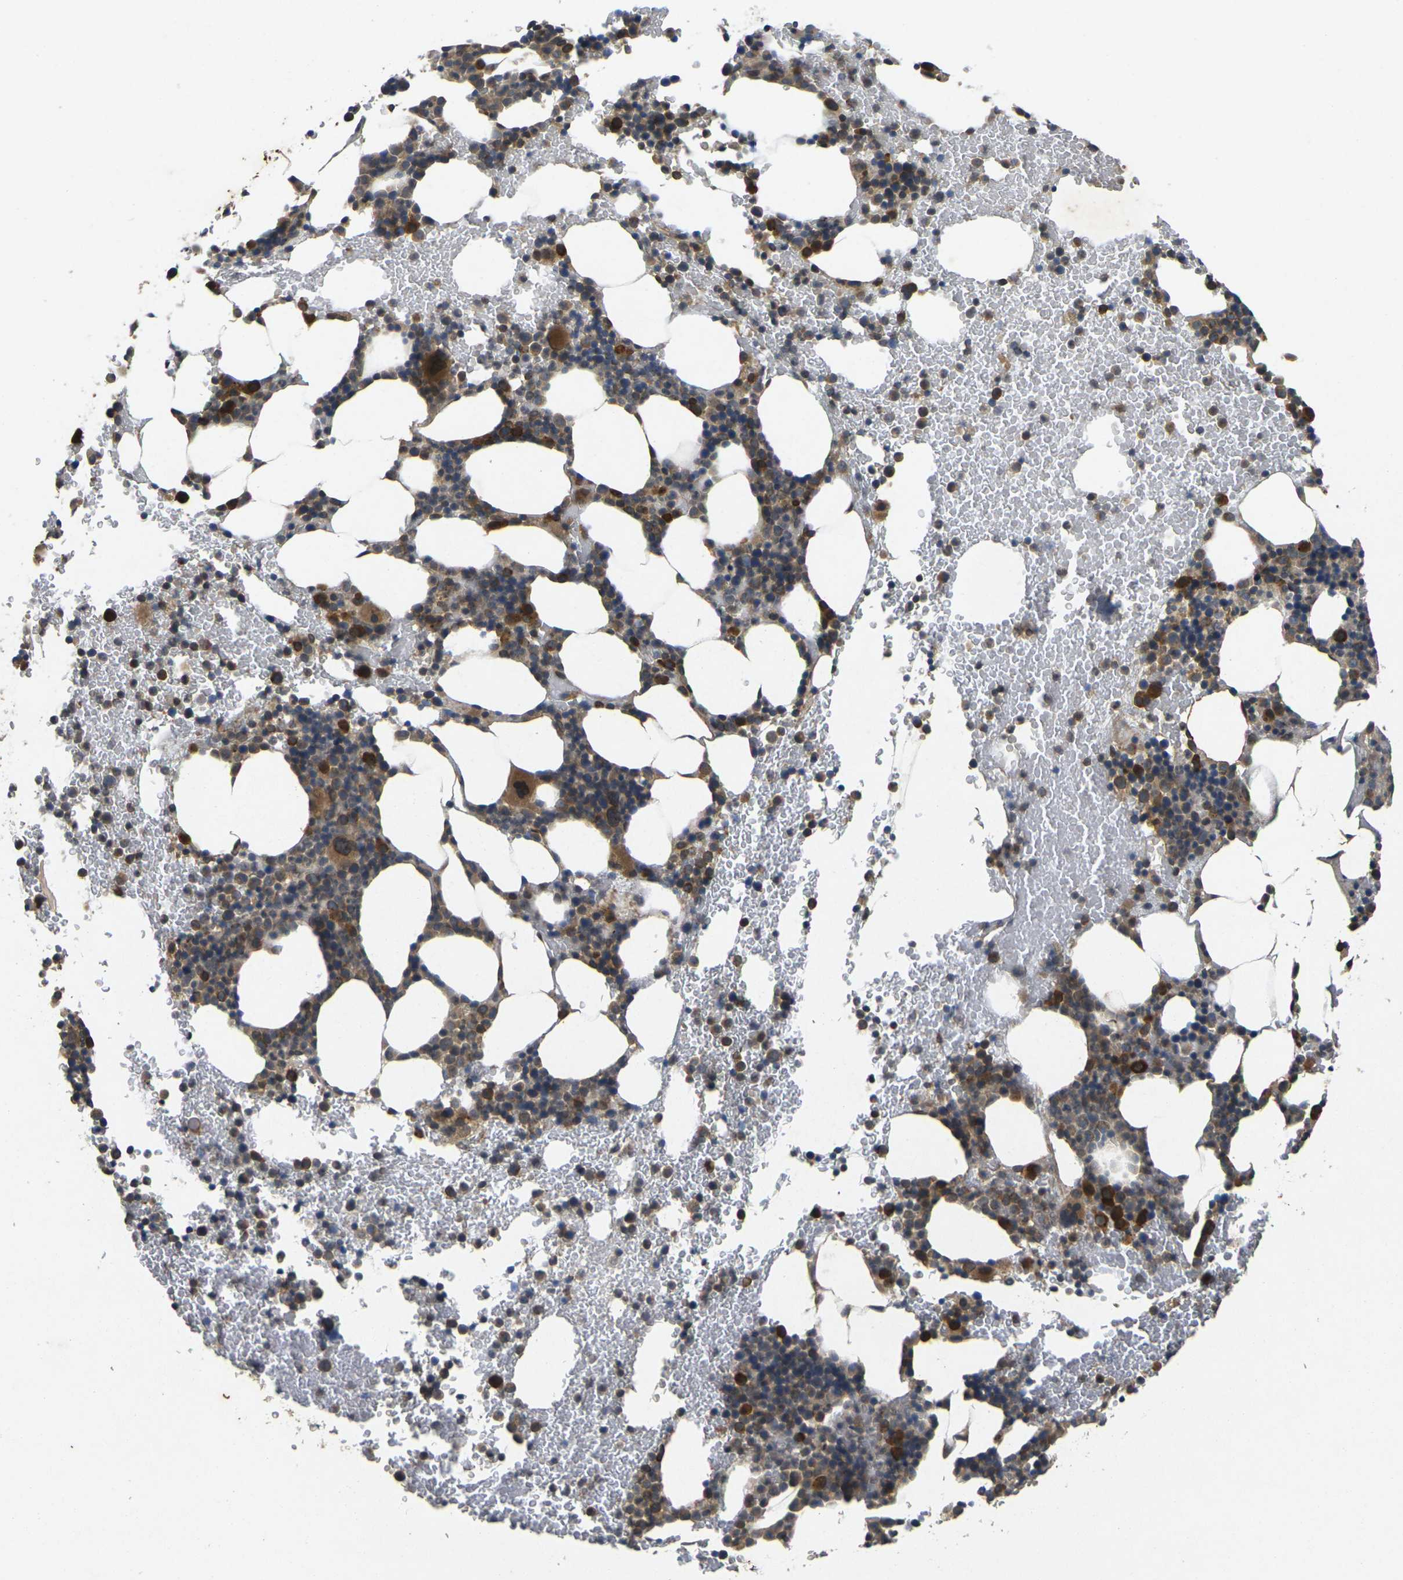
{"staining": {"intensity": "strong", "quantity": "25%-75%", "location": "cytoplasmic/membranous"}, "tissue": "bone marrow", "cell_type": "Hematopoietic cells", "image_type": "normal", "snomed": [{"axis": "morphology", "description": "Normal tissue, NOS"}, {"axis": "morphology", "description": "Inflammation, NOS"}, {"axis": "topography", "description": "Bone marrow"}], "caption": "A brown stain shows strong cytoplasmic/membranous expression of a protein in hematopoietic cells of normal human bone marrow. Ihc stains the protein in brown and the nuclei are stained blue.", "gene": "ERN1", "patient": {"sex": "female", "age": 70}}